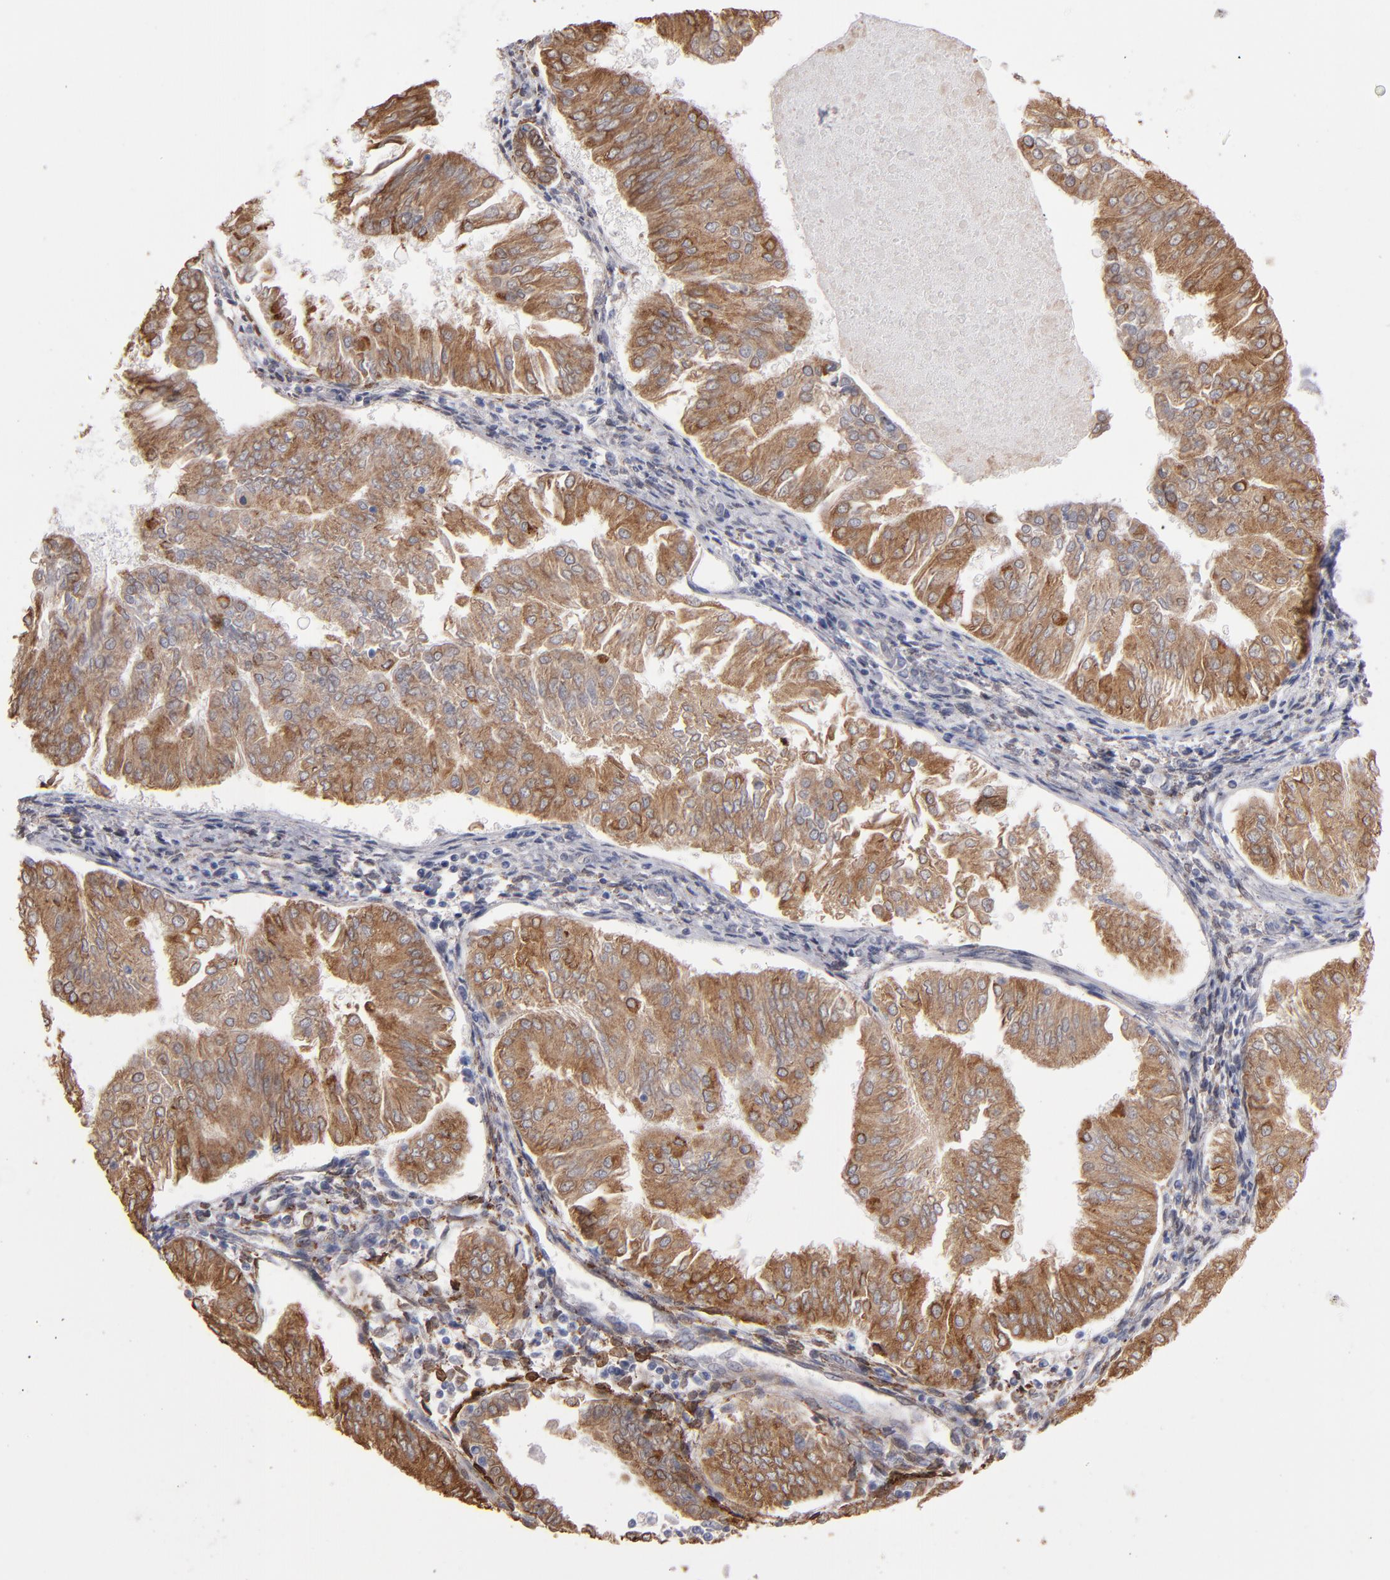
{"staining": {"intensity": "moderate", "quantity": ">75%", "location": "cytoplasmic/membranous"}, "tissue": "endometrial cancer", "cell_type": "Tumor cells", "image_type": "cancer", "snomed": [{"axis": "morphology", "description": "Adenocarcinoma, NOS"}, {"axis": "topography", "description": "Endometrium"}], "caption": "Moderate cytoplasmic/membranous protein expression is seen in approximately >75% of tumor cells in adenocarcinoma (endometrial).", "gene": "PGRMC1", "patient": {"sex": "female", "age": 53}}